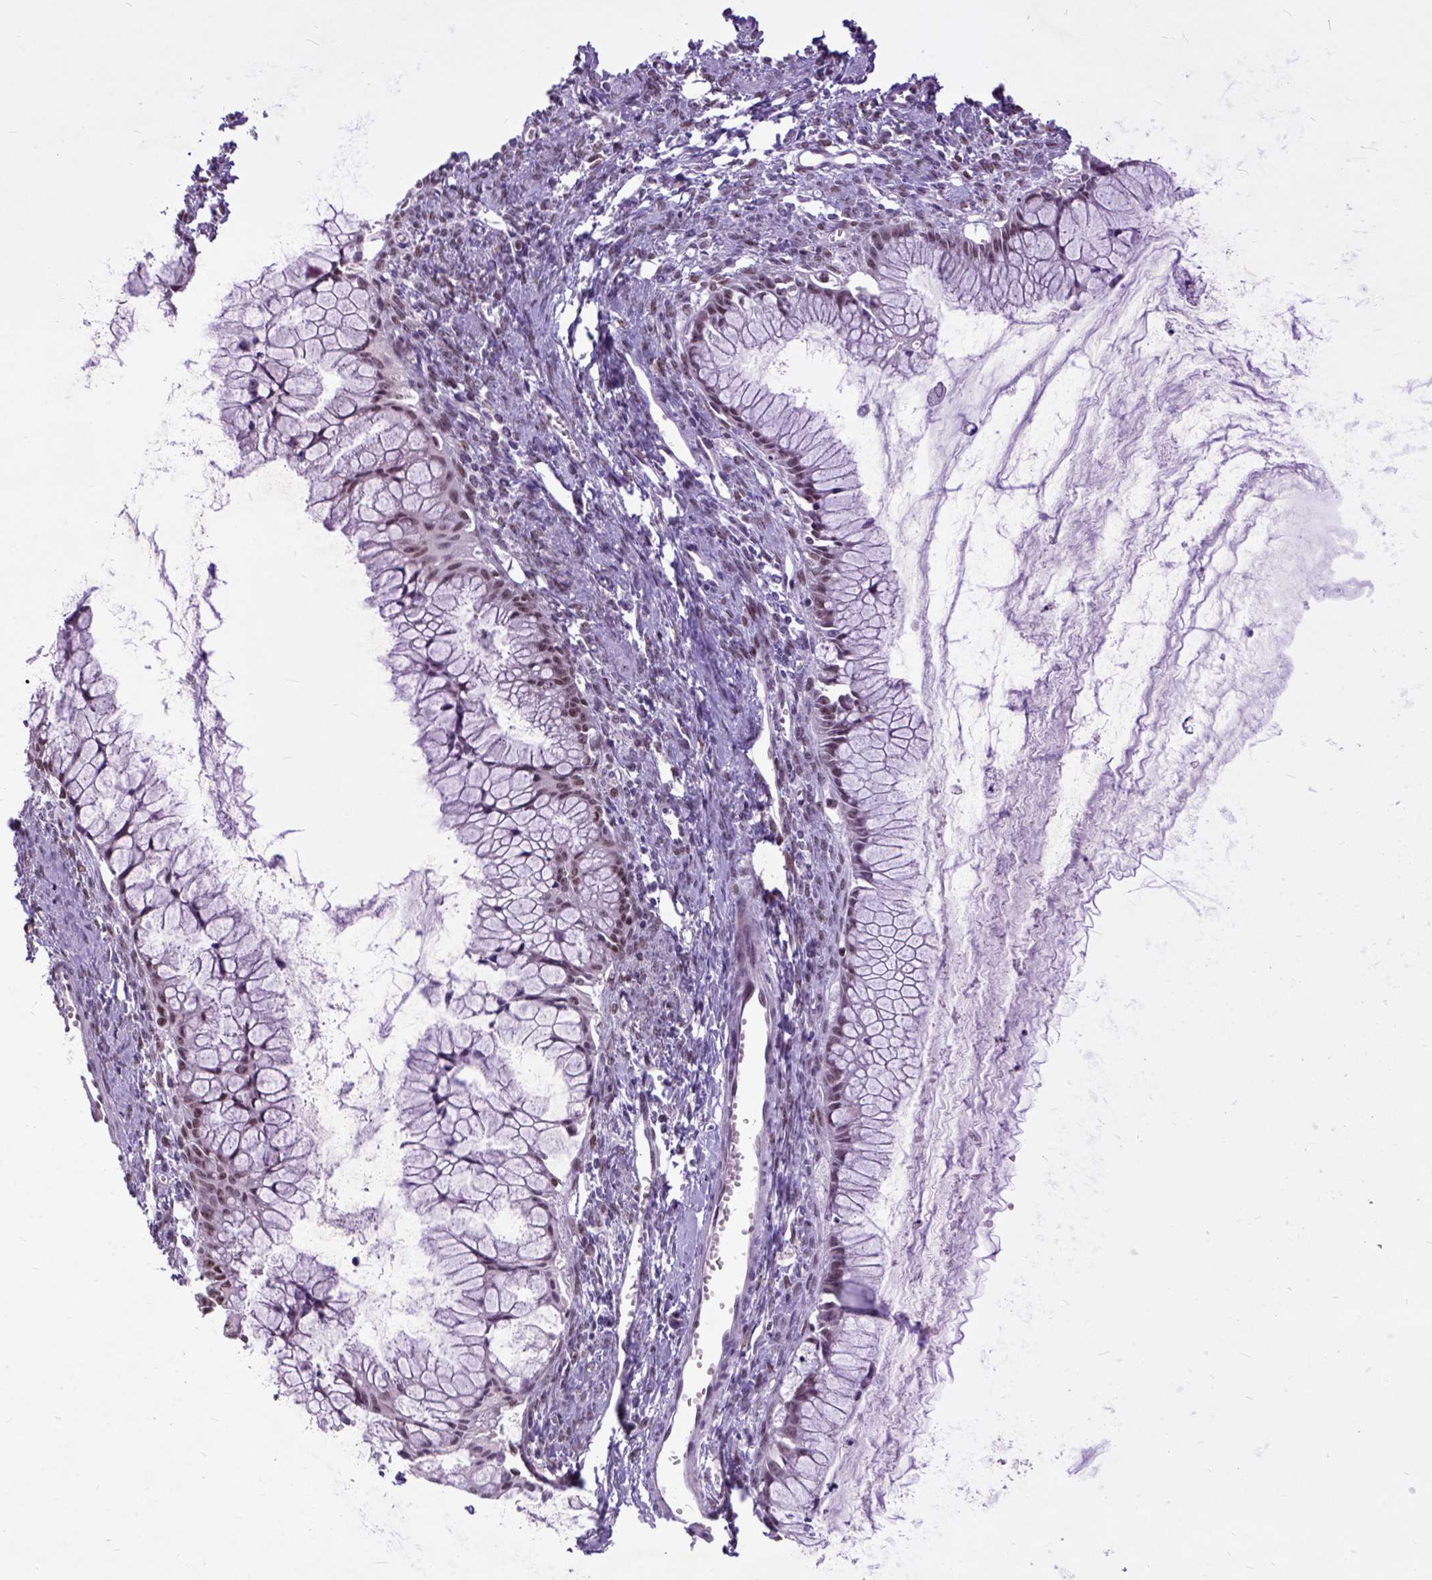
{"staining": {"intensity": "weak", "quantity": ">75%", "location": "nuclear"}, "tissue": "ovarian cancer", "cell_type": "Tumor cells", "image_type": "cancer", "snomed": [{"axis": "morphology", "description": "Cystadenocarcinoma, mucinous, NOS"}, {"axis": "topography", "description": "Ovary"}], "caption": "Ovarian cancer (mucinous cystadenocarcinoma) tissue reveals weak nuclear positivity in approximately >75% of tumor cells", "gene": "RCC2", "patient": {"sex": "female", "age": 41}}